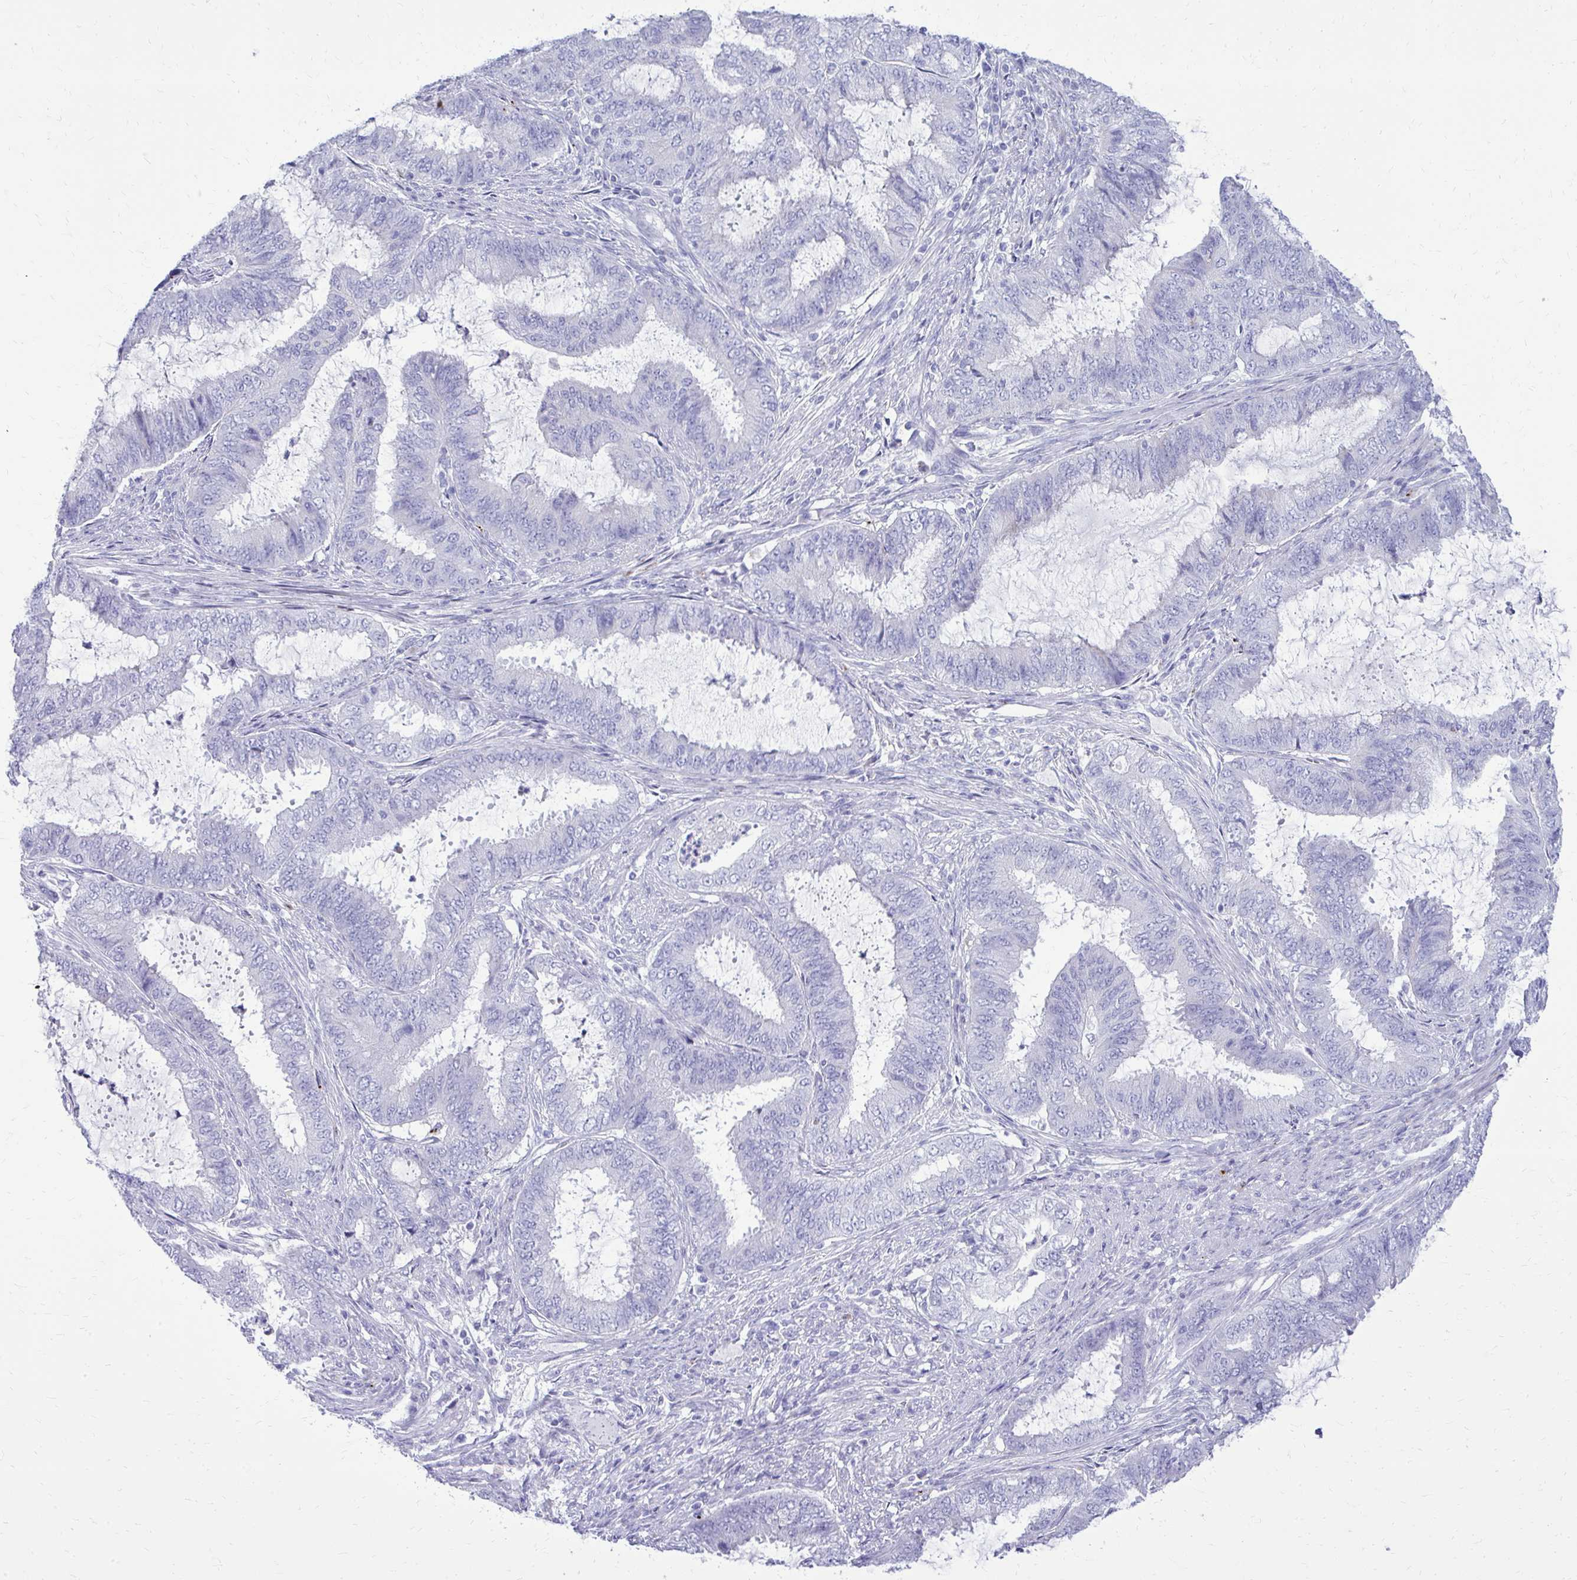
{"staining": {"intensity": "negative", "quantity": "none", "location": "none"}, "tissue": "endometrial cancer", "cell_type": "Tumor cells", "image_type": "cancer", "snomed": [{"axis": "morphology", "description": "Adenocarcinoma, NOS"}, {"axis": "topography", "description": "Endometrium"}], "caption": "This is a image of IHC staining of endometrial adenocarcinoma, which shows no positivity in tumor cells.", "gene": "BCL6B", "patient": {"sex": "female", "age": 51}}